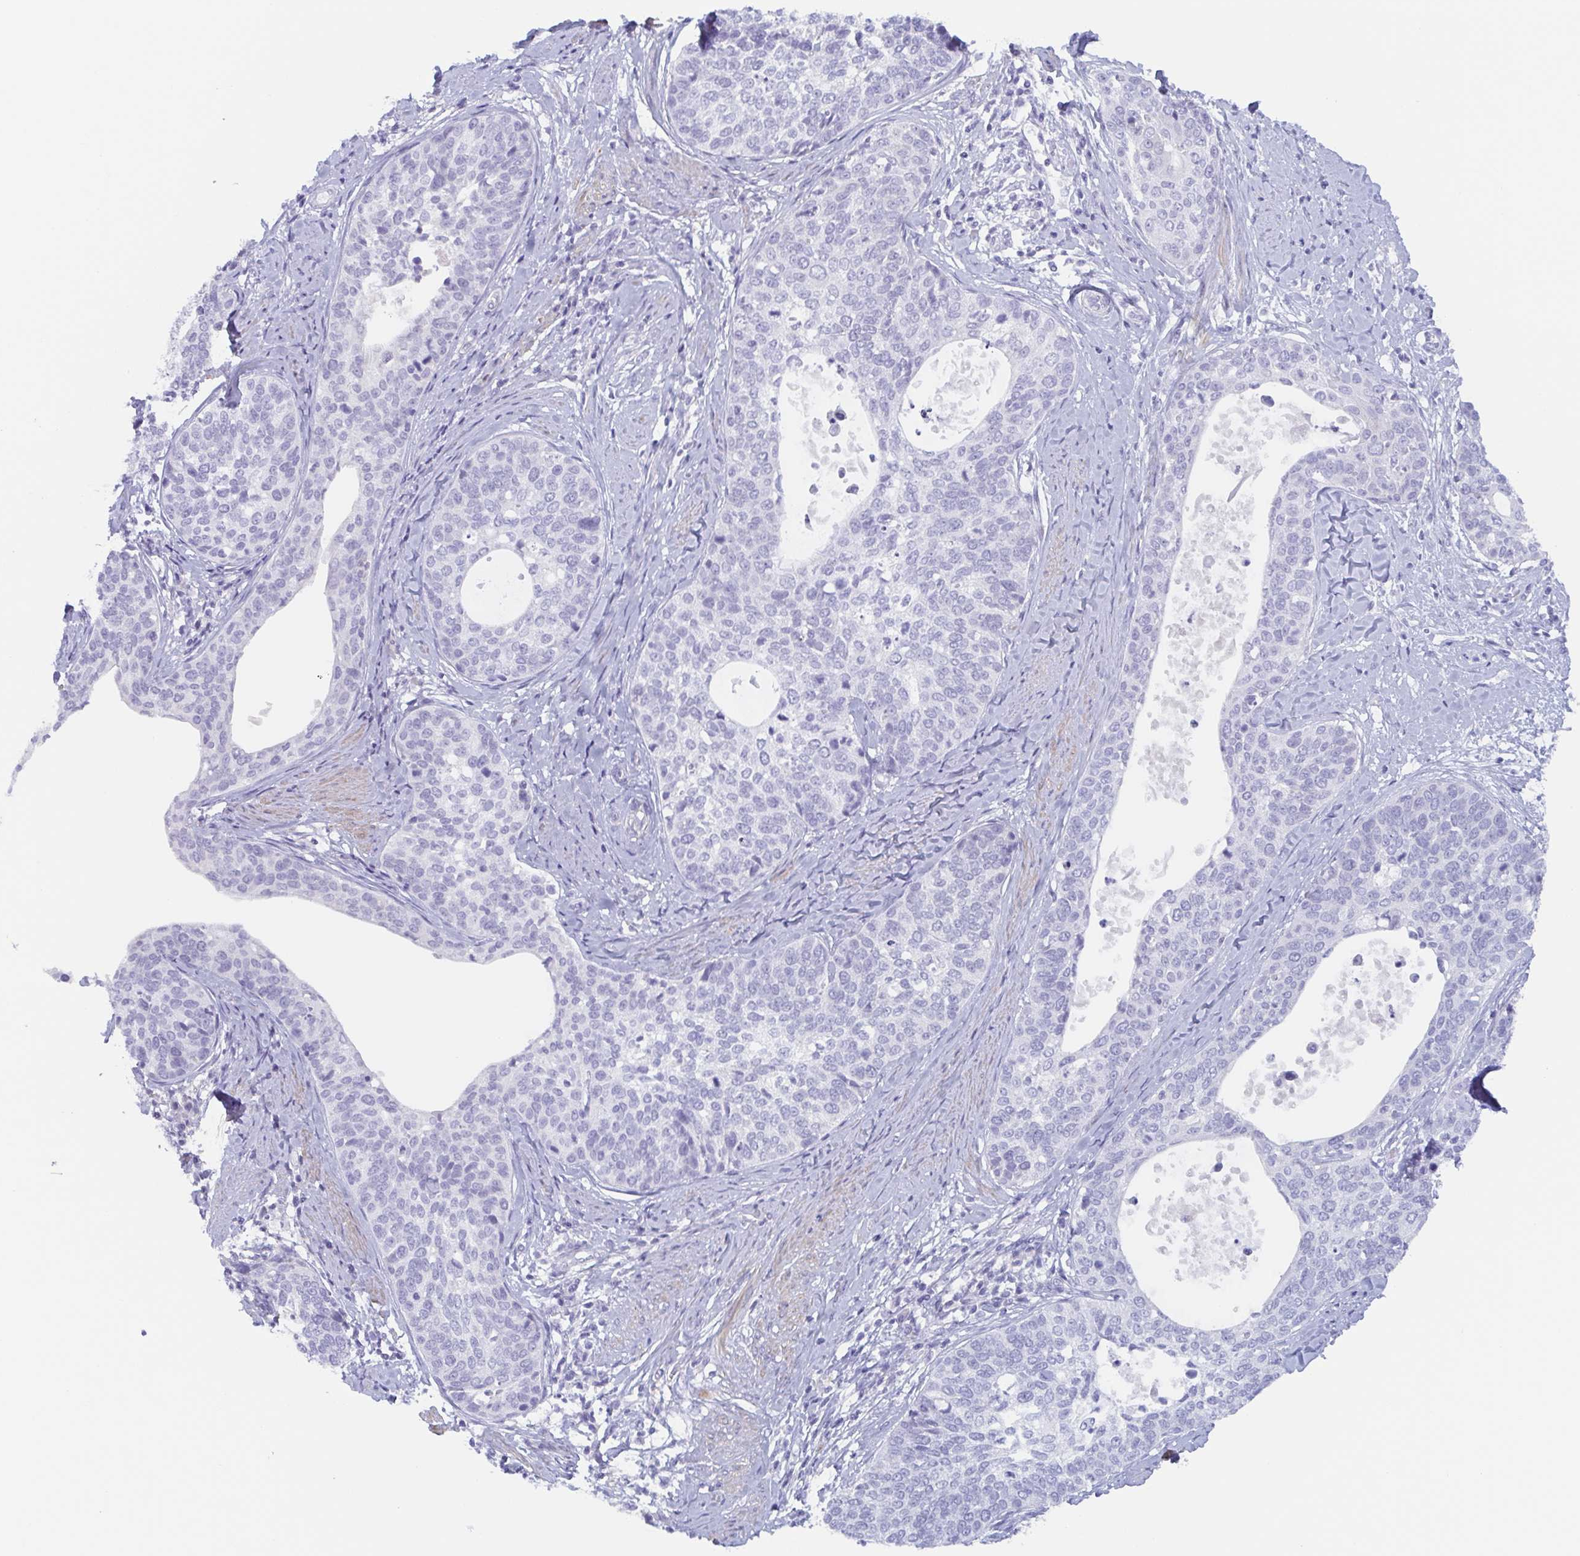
{"staining": {"intensity": "negative", "quantity": "none", "location": "none"}, "tissue": "cervical cancer", "cell_type": "Tumor cells", "image_type": "cancer", "snomed": [{"axis": "morphology", "description": "Squamous cell carcinoma, NOS"}, {"axis": "topography", "description": "Cervix"}], "caption": "Immunohistochemistry (IHC) histopathology image of neoplastic tissue: human cervical cancer (squamous cell carcinoma) stained with DAB (3,3'-diaminobenzidine) reveals no significant protein staining in tumor cells.", "gene": "TAGLN3", "patient": {"sex": "female", "age": 69}}